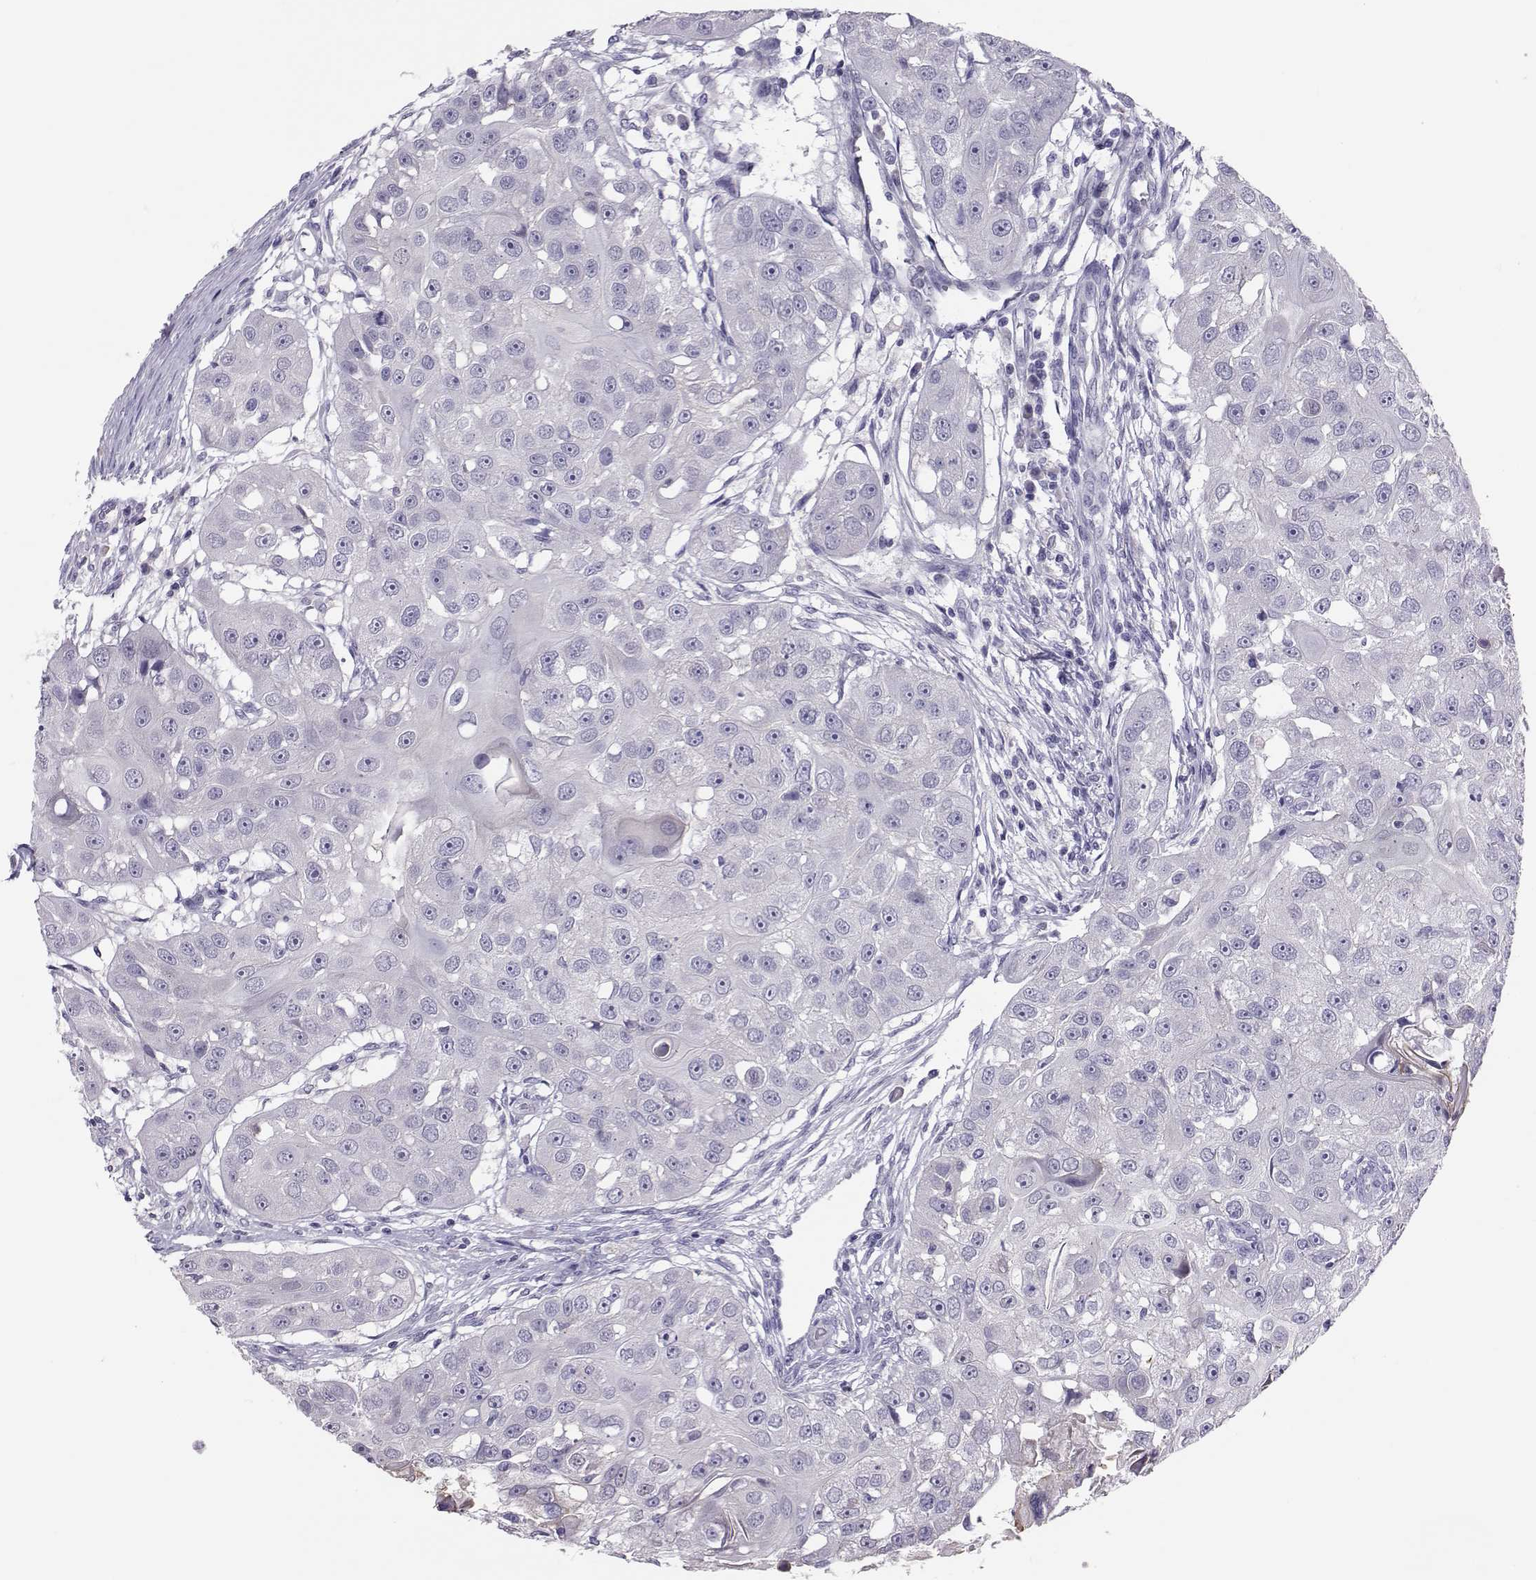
{"staining": {"intensity": "negative", "quantity": "none", "location": "none"}, "tissue": "head and neck cancer", "cell_type": "Tumor cells", "image_type": "cancer", "snomed": [{"axis": "morphology", "description": "Squamous cell carcinoma, NOS"}, {"axis": "topography", "description": "Head-Neck"}], "caption": "This is a micrograph of immunohistochemistry (IHC) staining of head and neck squamous cell carcinoma, which shows no positivity in tumor cells.", "gene": "DNAAF1", "patient": {"sex": "male", "age": 51}}